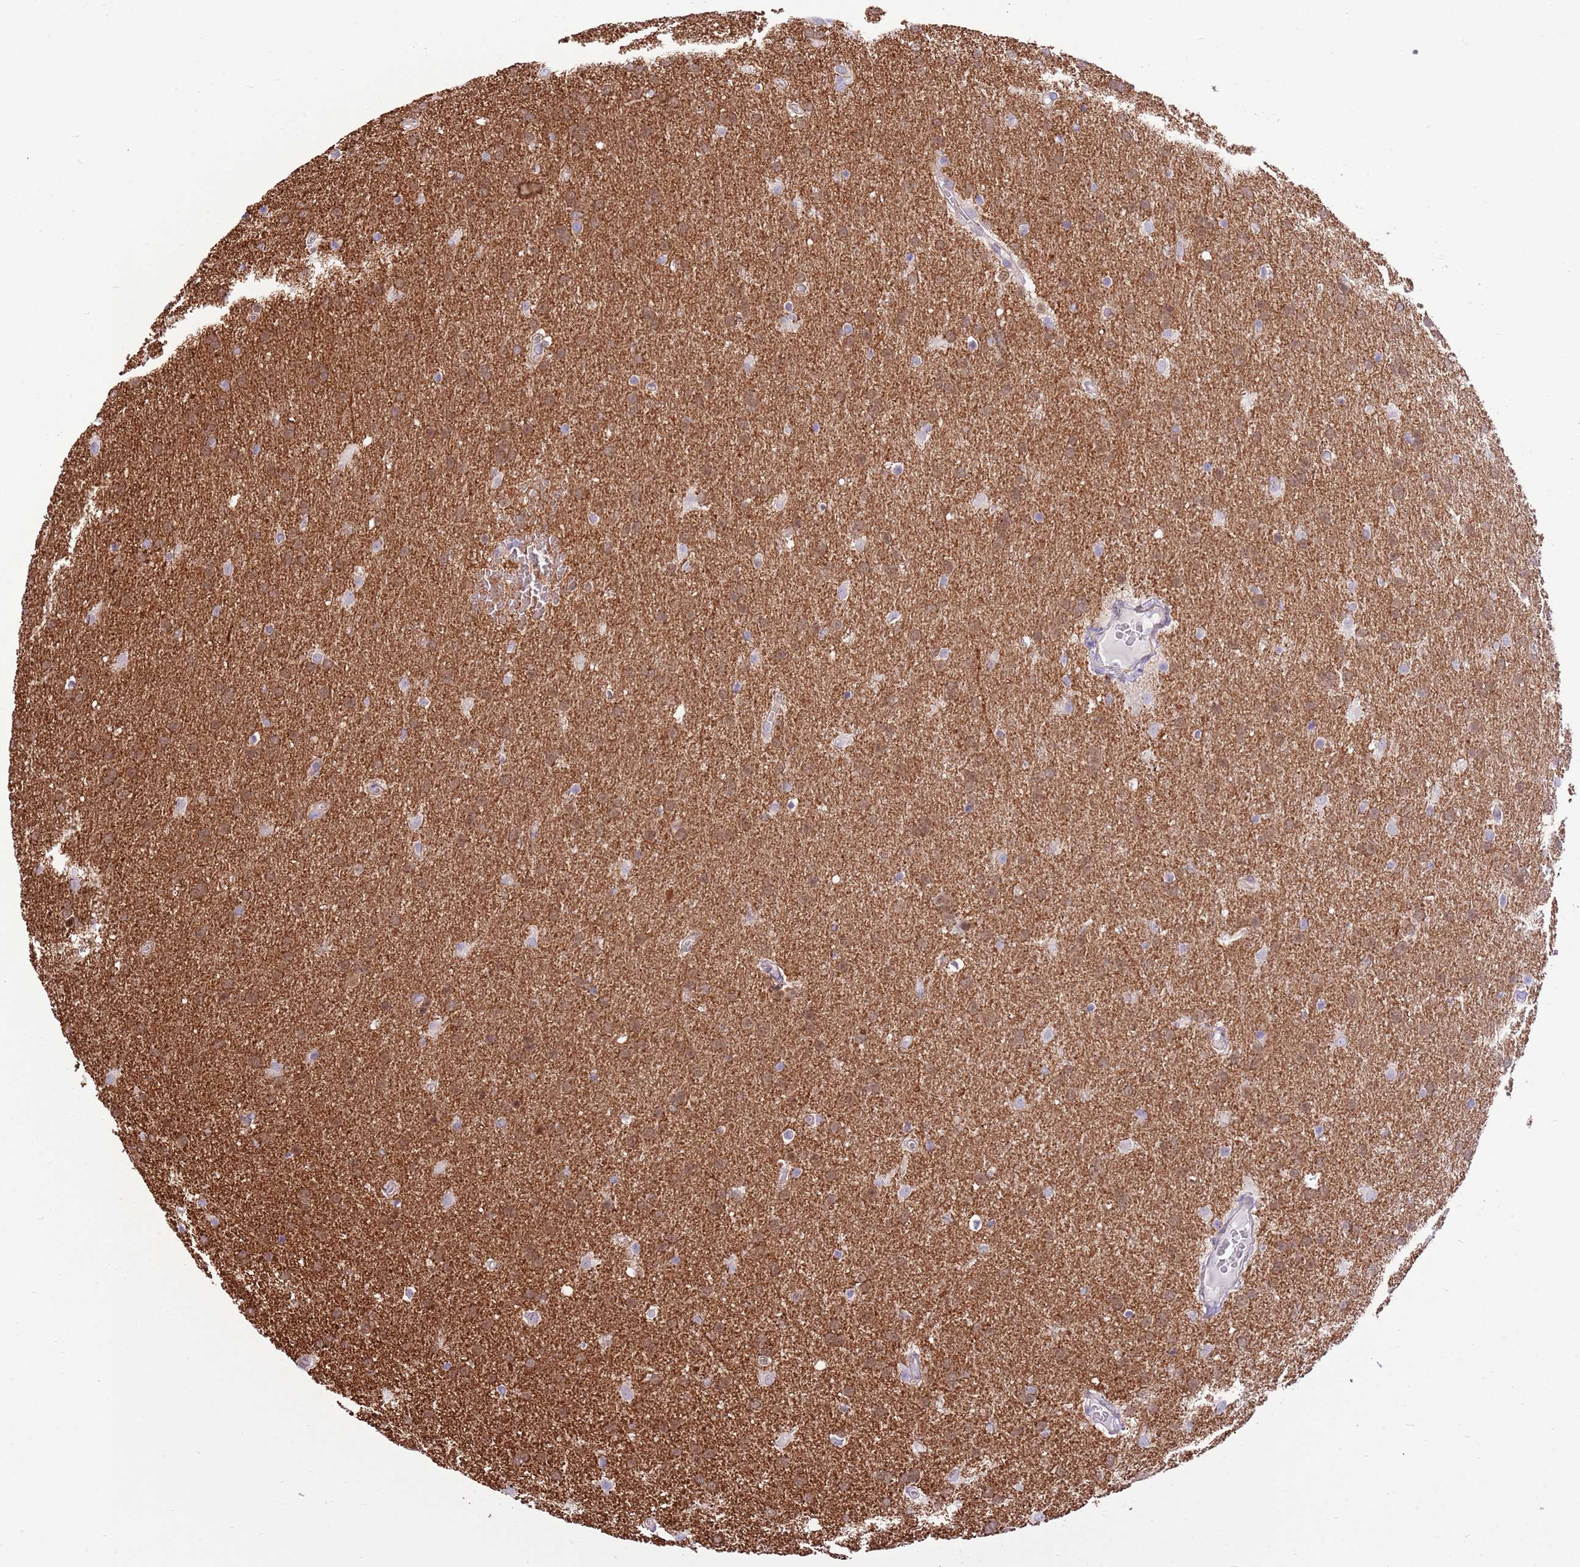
{"staining": {"intensity": "moderate", "quantity": "<25%", "location": "cytoplasmic/membranous"}, "tissue": "glioma", "cell_type": "Tumor cells", "image_type": "cancer", "snomed": [{"axis": "morphology", "description": "Glioma, malignant, Low grade"}, {"axis": "topography", "description": "Brain"}], "caption": "Human malignant low-grade glioma stained with a brown dye reveals moderate cytoplasmic/membranous positive expression in approximately <25% of tumor cells.", "gene": "ZC4H2", "patient": {"sex": "female", "age": 32}}